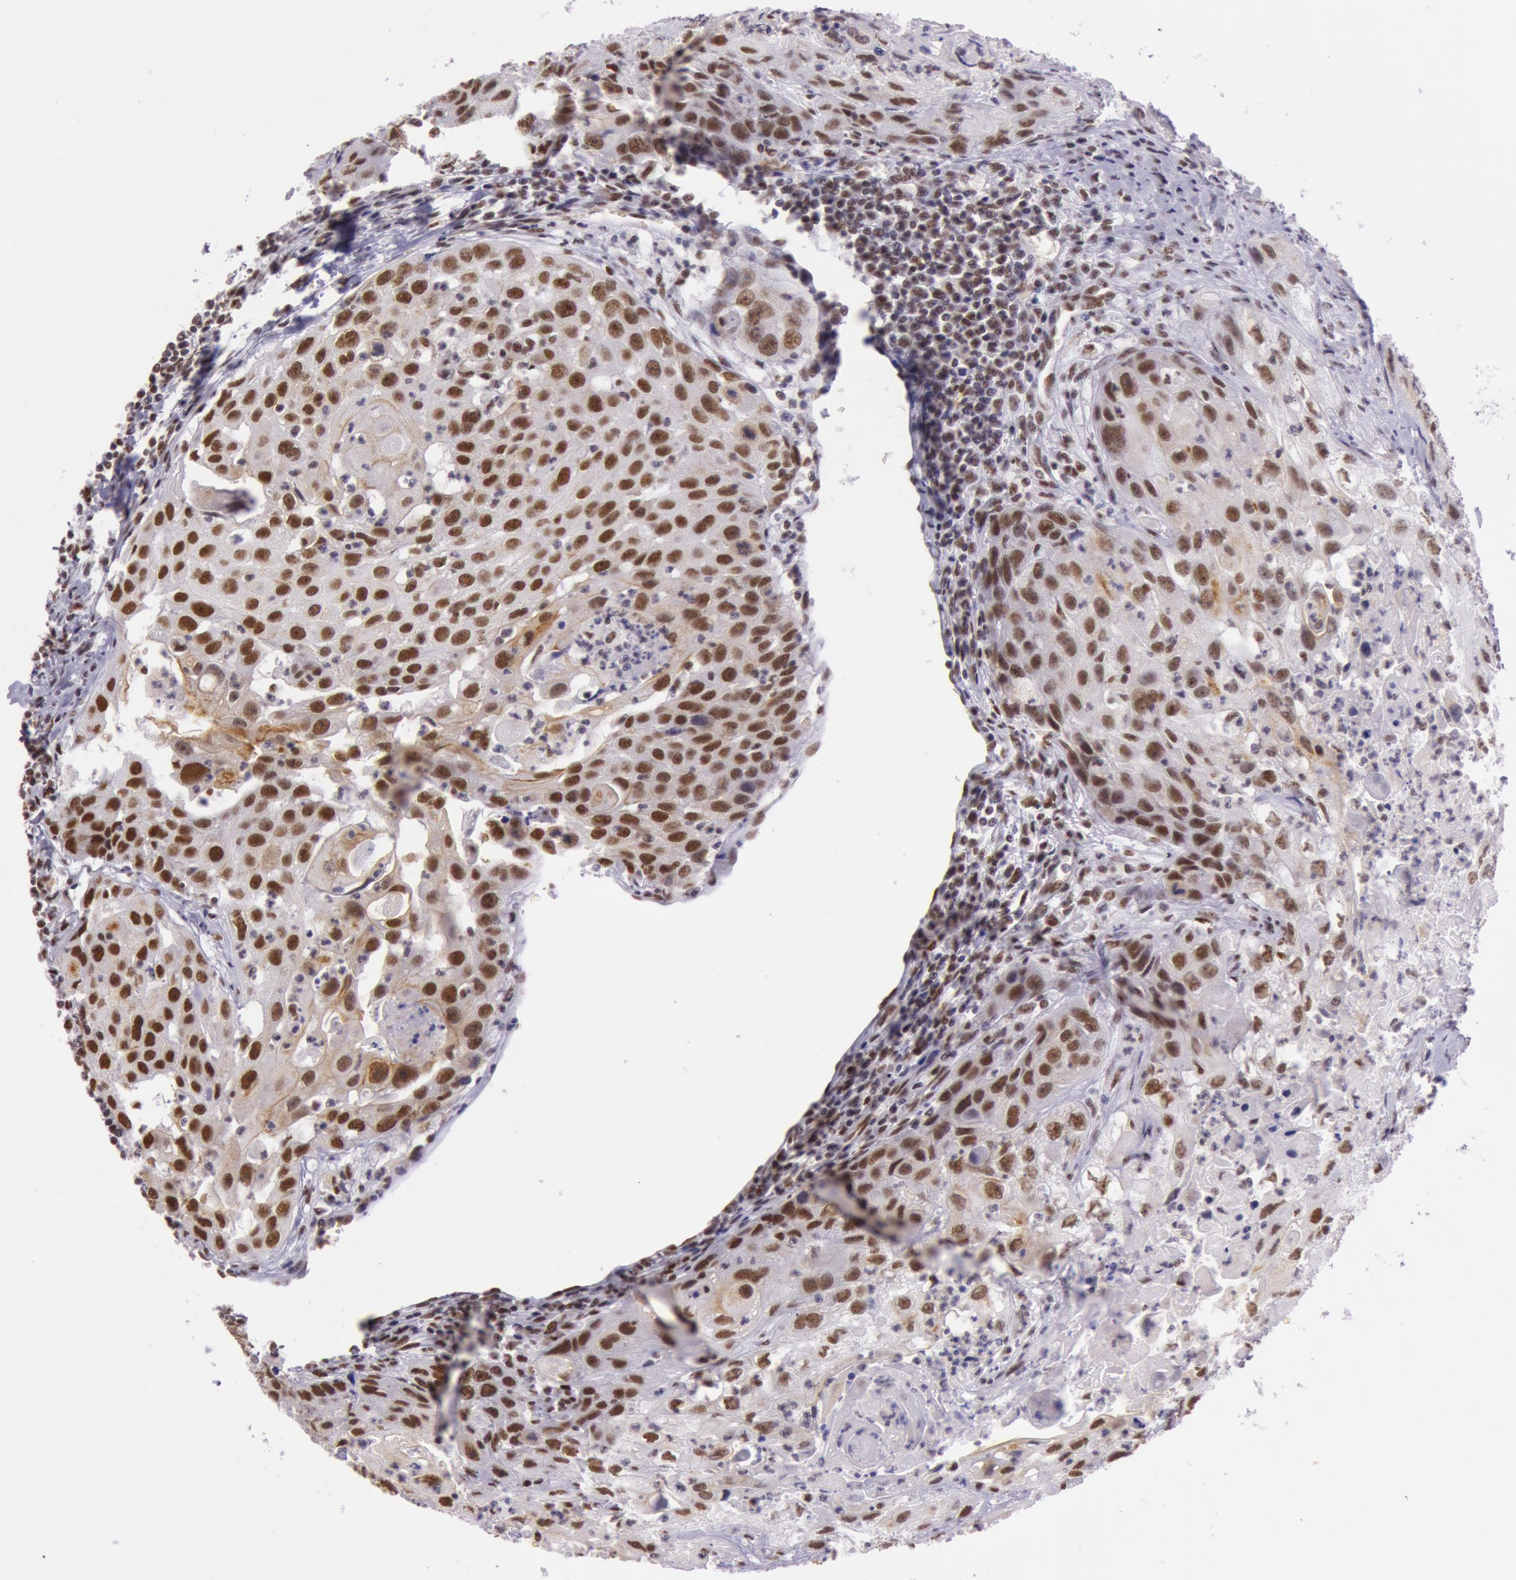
{"staining": {"intensity": "strong", "quantity": ">75%", "location": "nuclear"}, "tissue": "head and neck cancer", "cell_type": "Tumor cells", "image_type": "cancer", "snomed": [{"axis": "morphology", "description": "Squamous cell carcinoma, NOS"}, {"axis": "topography", "description": "Head-Neck"}], "caption": "This is an image of immunohistochemistry staining of head and neck cancer, which shows strong expression in the nuclear of tumor cells.", "gene": "NBN", "patient": {"sex": "male", "age": 64}}